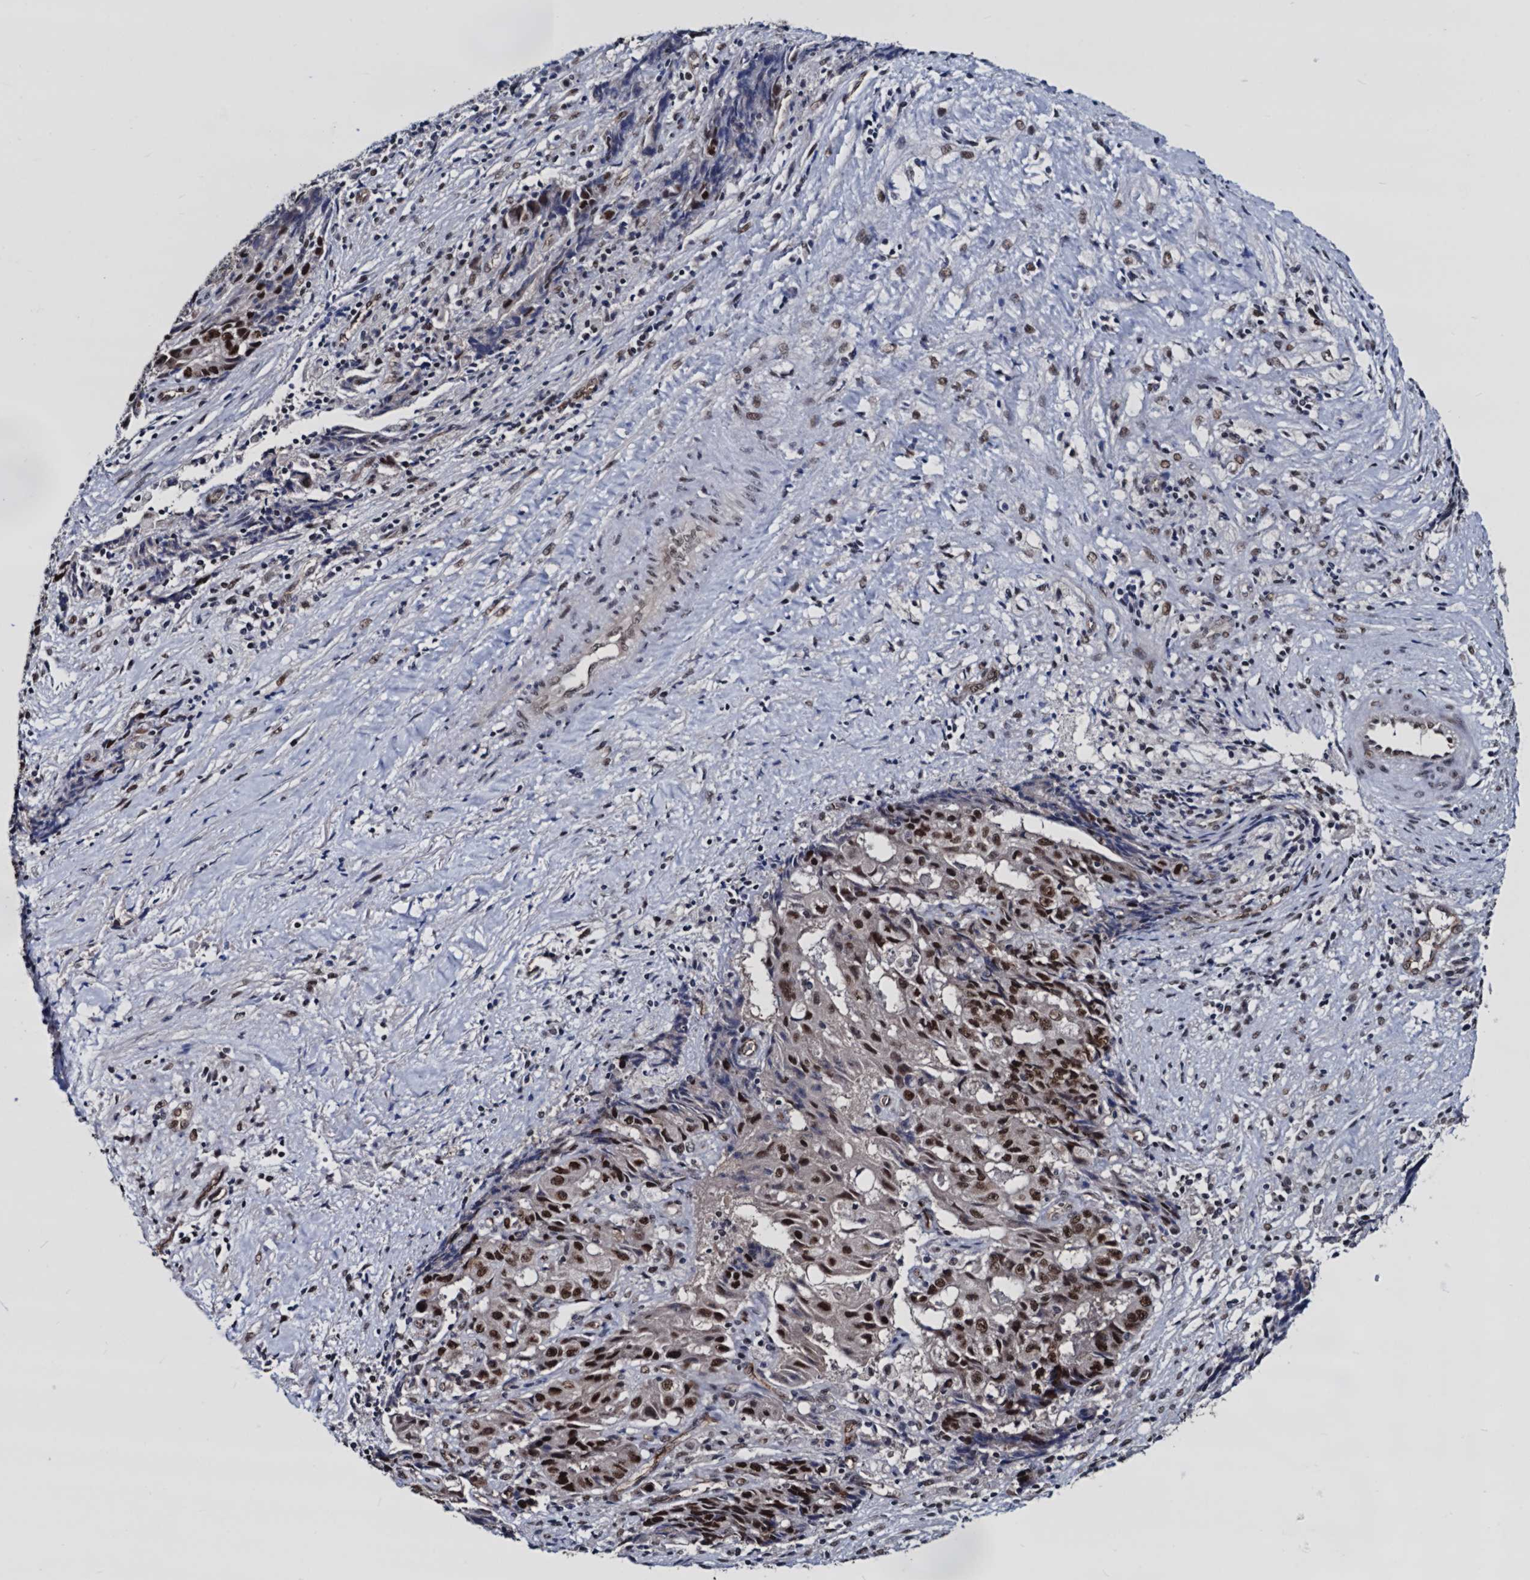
{"staining": {"intensity": "strong", "quantity": ">75%", "location": "nuclear"}, "tissue": "ovarian cancer", "cell_type": "Tumor cells", "image_type": "cancer", "snomed": [{"axis": "morphology", "description": "Carcinoma, endometroid"}, {"axis": "topography", "description": "Ovary"}], "caption": "Ovarian cancer stained with DAB (3,3'-diaminobenzidine) immunohistochemistry demonstrates high levels of strong nuclear expression in about >75% of tumor cells.", "gene": "GALNT11", "patient": {"sex": "female", "age": 42}}